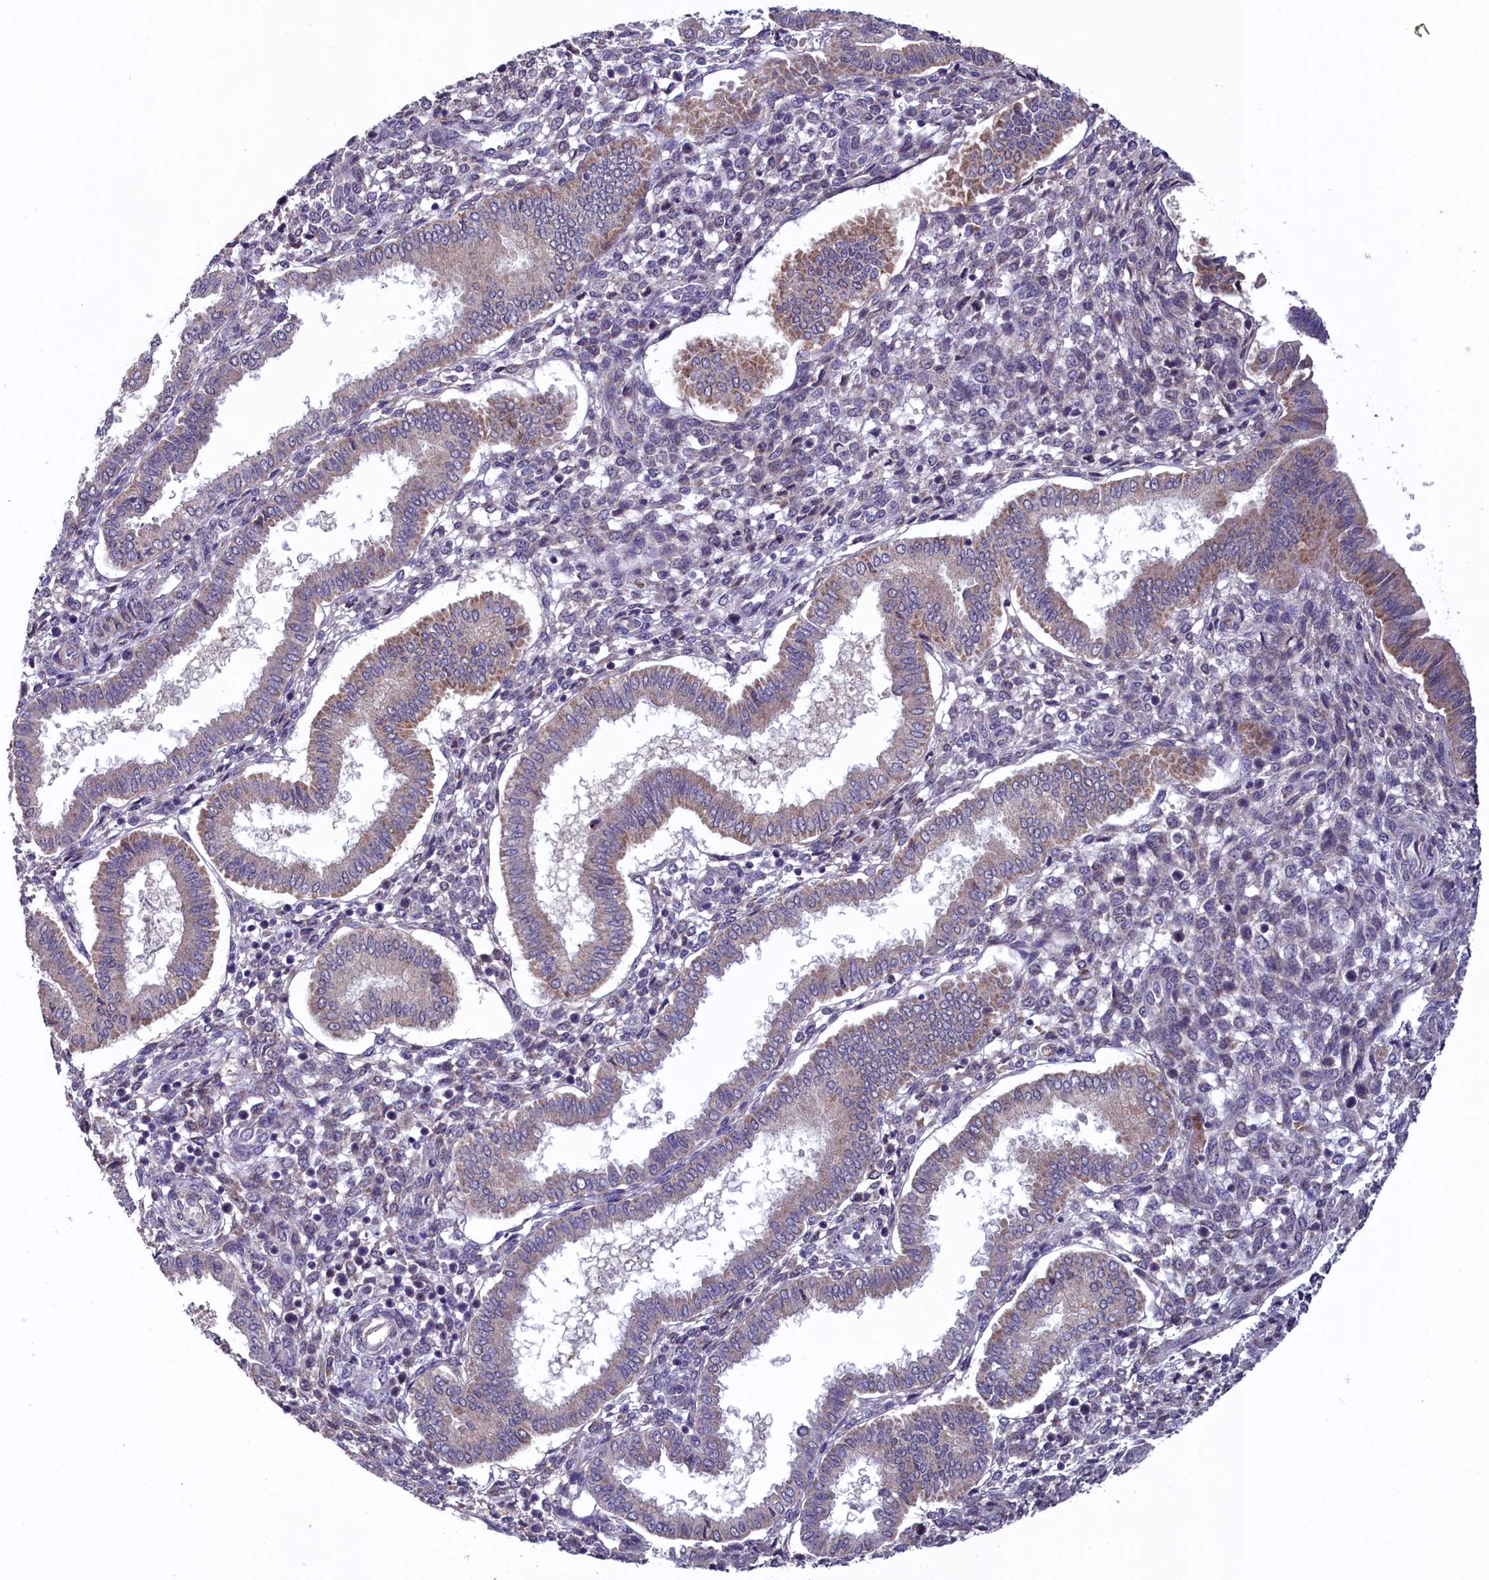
{"staining": {"intensity": "negative", "quantity": "none", "location": "none"}, "tissue": "endometrium", "cell_type": "Cells in endometrial stroma", "image_type": "normal", "snomed": [{"axis": "morphology", "description": "Normal tissue, NOS"}, {"axis": "topography", "description": "Endometrium"}], "caption": "There is no significant staining in cells in endometrial stroma of endometrium. (Stains: DAB (3,3'-diaminobenzidine) immunohistochemistry (IHC) with hematoxylin counter stain, Microscopy: brightfield microscopy at high magnification).", "gene": "SLC39A6", "patient": {"sex": "female", "age": 24}}